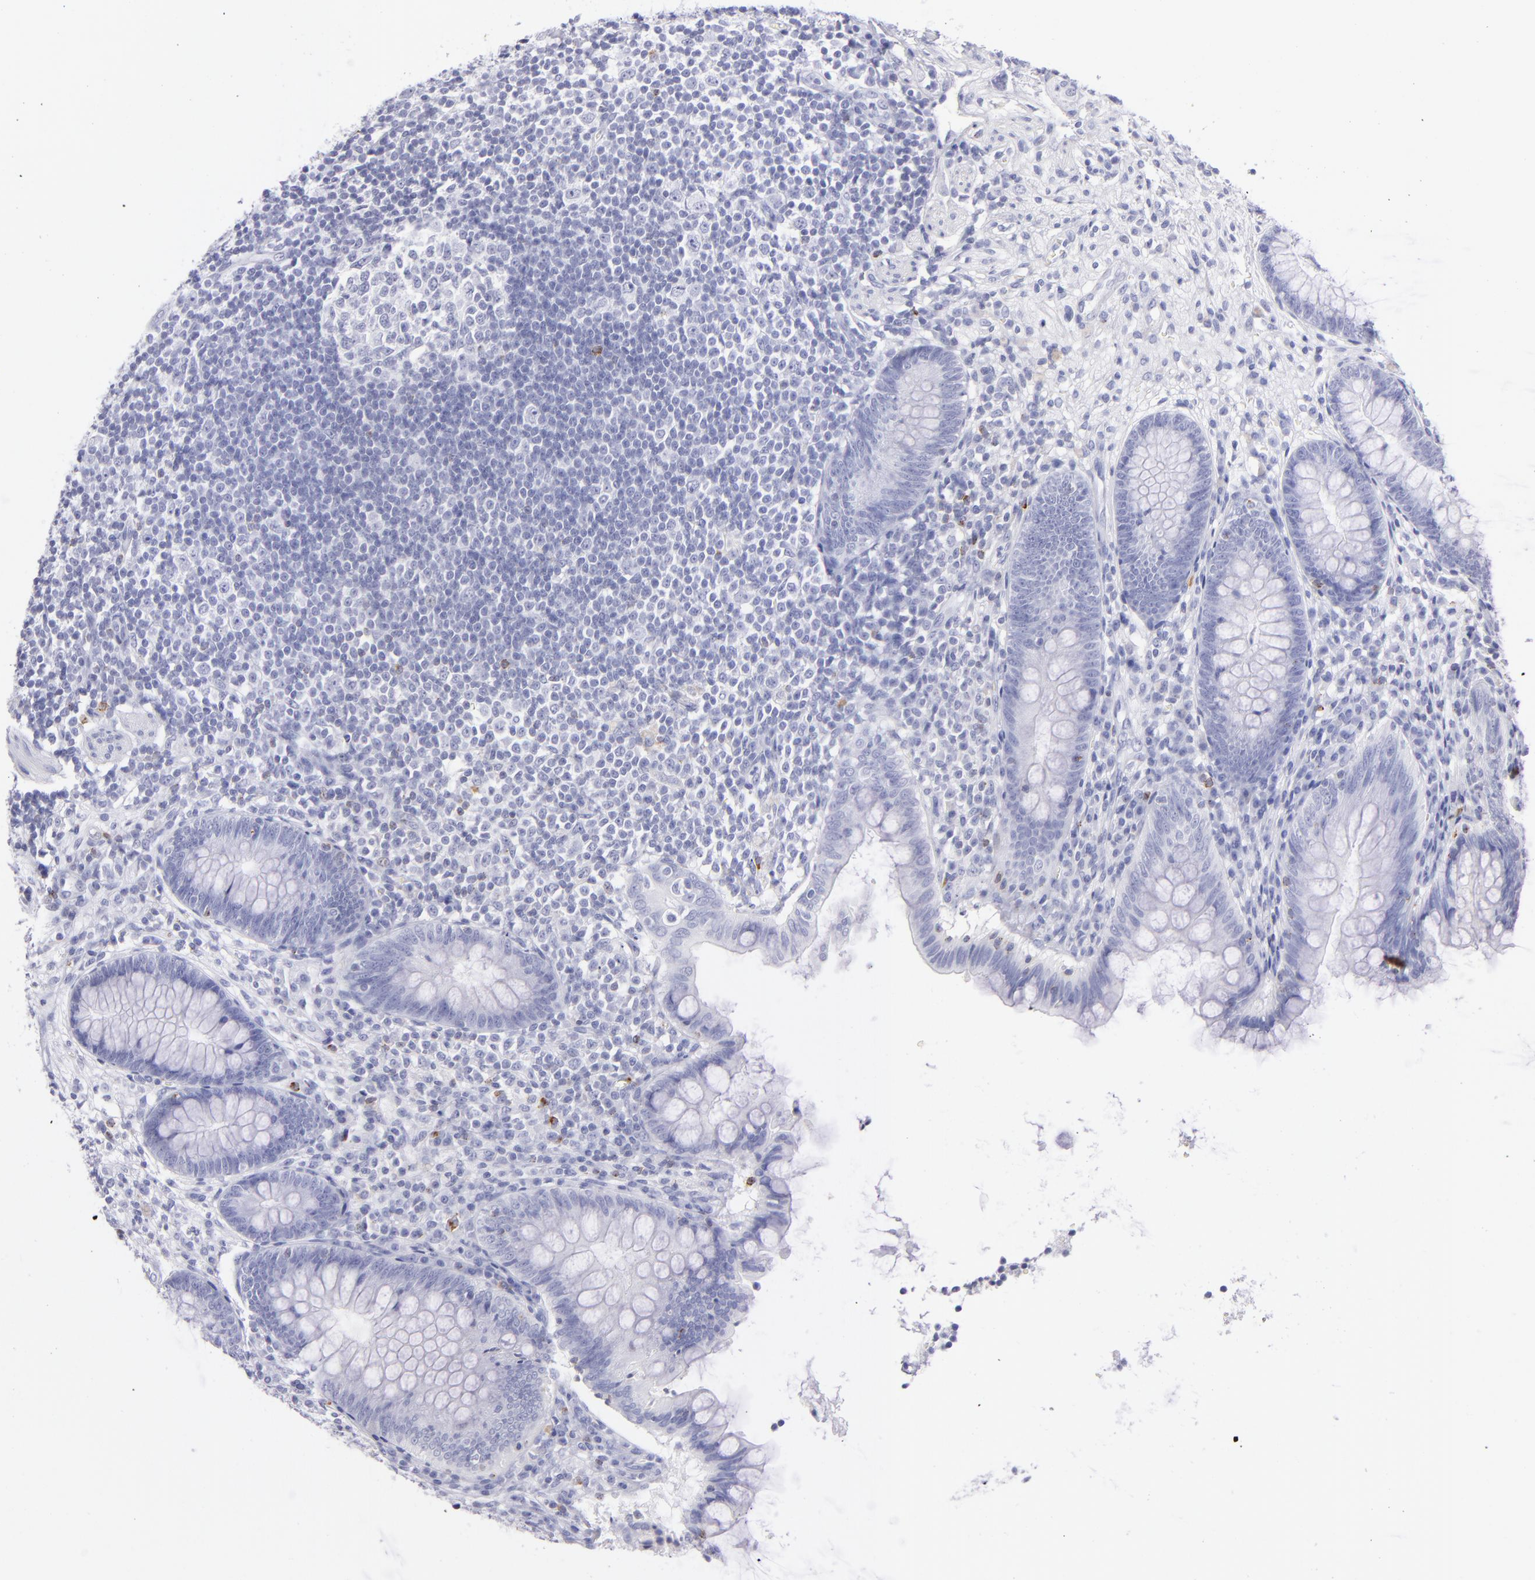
{"staining": {"intensity": "negative", "quantity": "none", "location": "none"}, "tissue": "appendix", "cell_type": "Glandular cells", "image_type": "normal", "snomed": [{"axis": "morphology", "description": "Normal tissue, NOS"}, {"axis": "topography", "description": "Appendix"}], "caption": "Human appendix stained for a protein using immunohistochemistry reveals no staining in glandular cells.", "gene": "PRF1", "patient": {"sex": "female", "age": 66}}